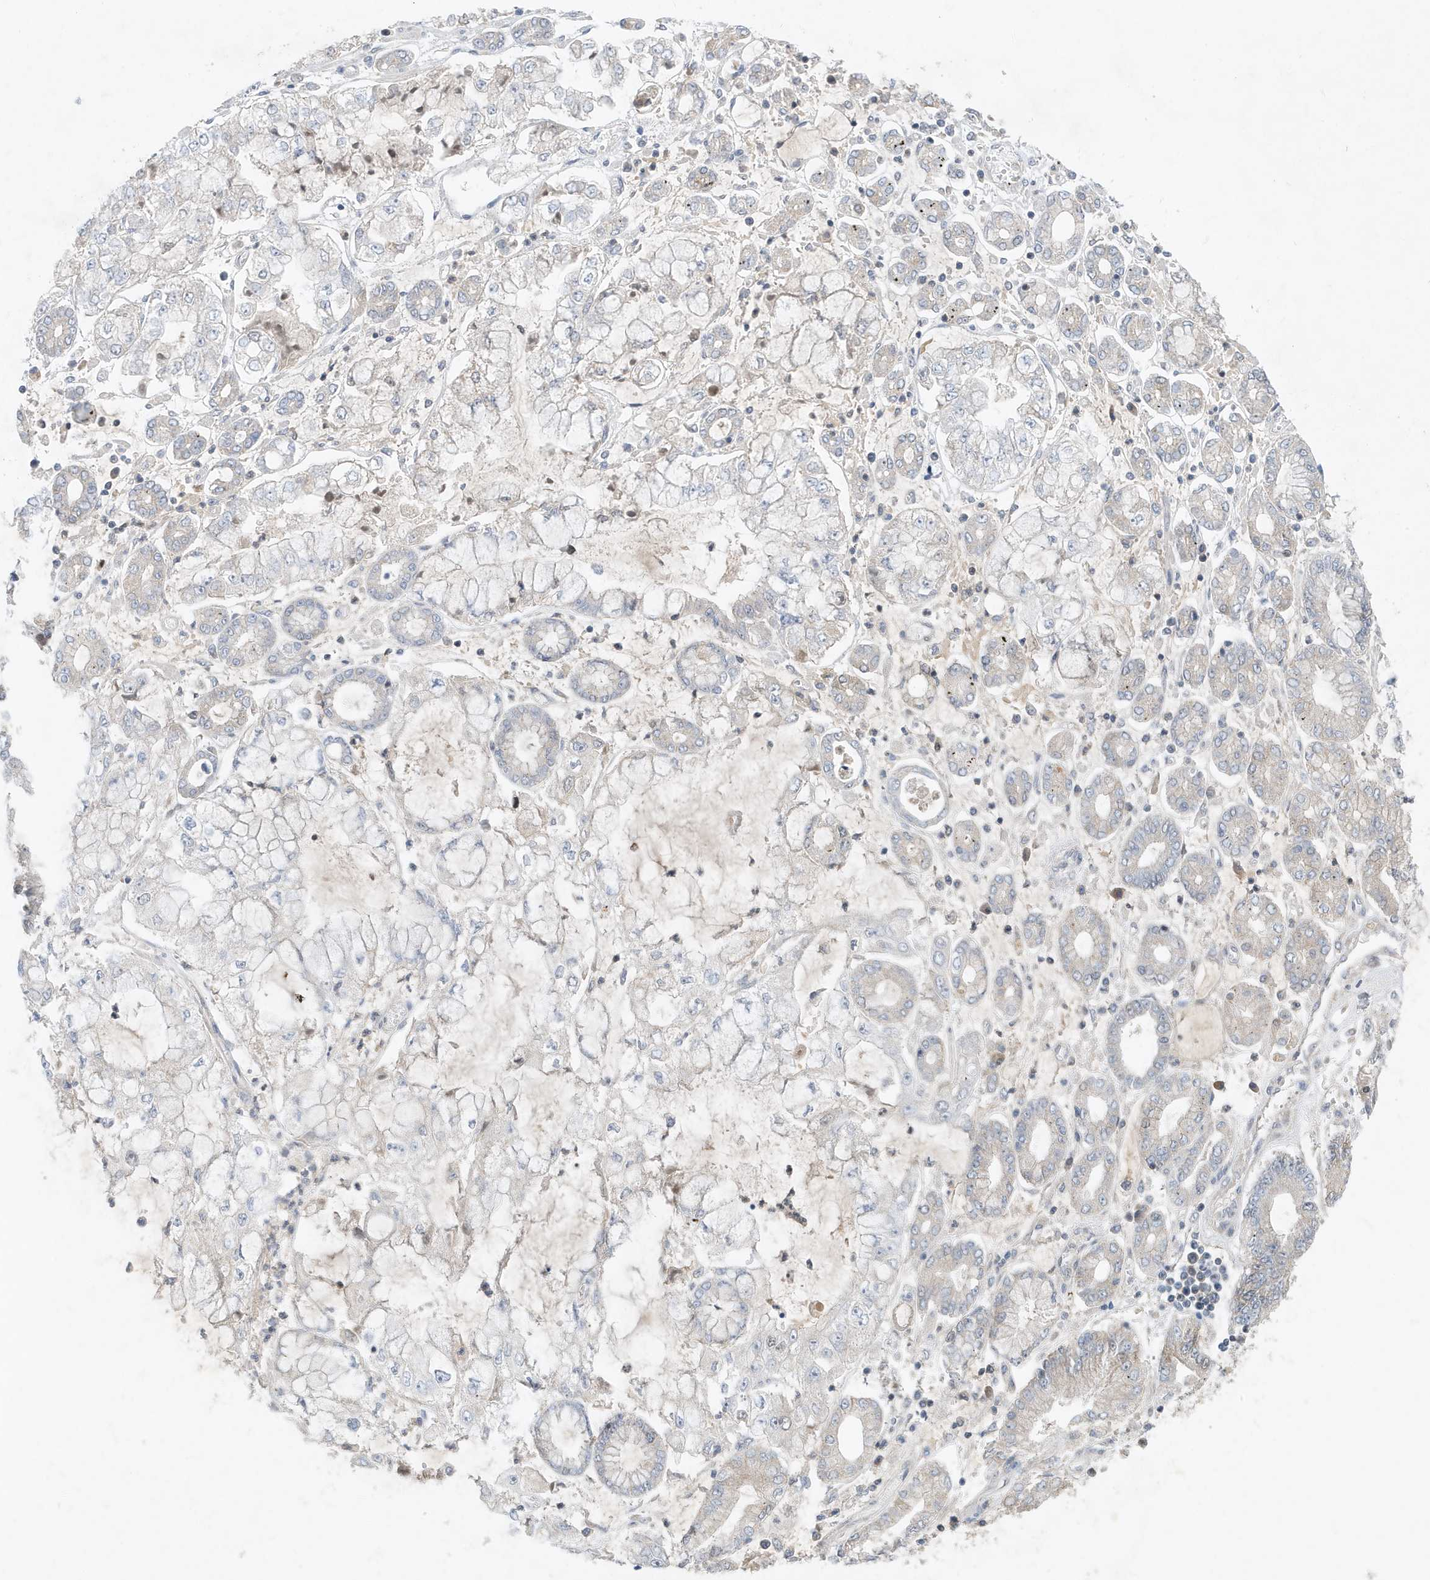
{"staining": {"intensity": "negative", "quantity": "none", "location": "none"}, "tissue": "stomach cancer", "cell_type": "Tumor cells", "image_type": "cancer", "snomed": [{"axis": "morphology", "description": "Adenocarcinoma, NOS"}, {"axis": "topography", "description": "Stomach"}], "caption": "Immunohistochemistry of human stomach adenocarcinoma displays no positivity in tumor cells.", "gene": "MAST3", "patient": {"sex": "male", "age": 76}}